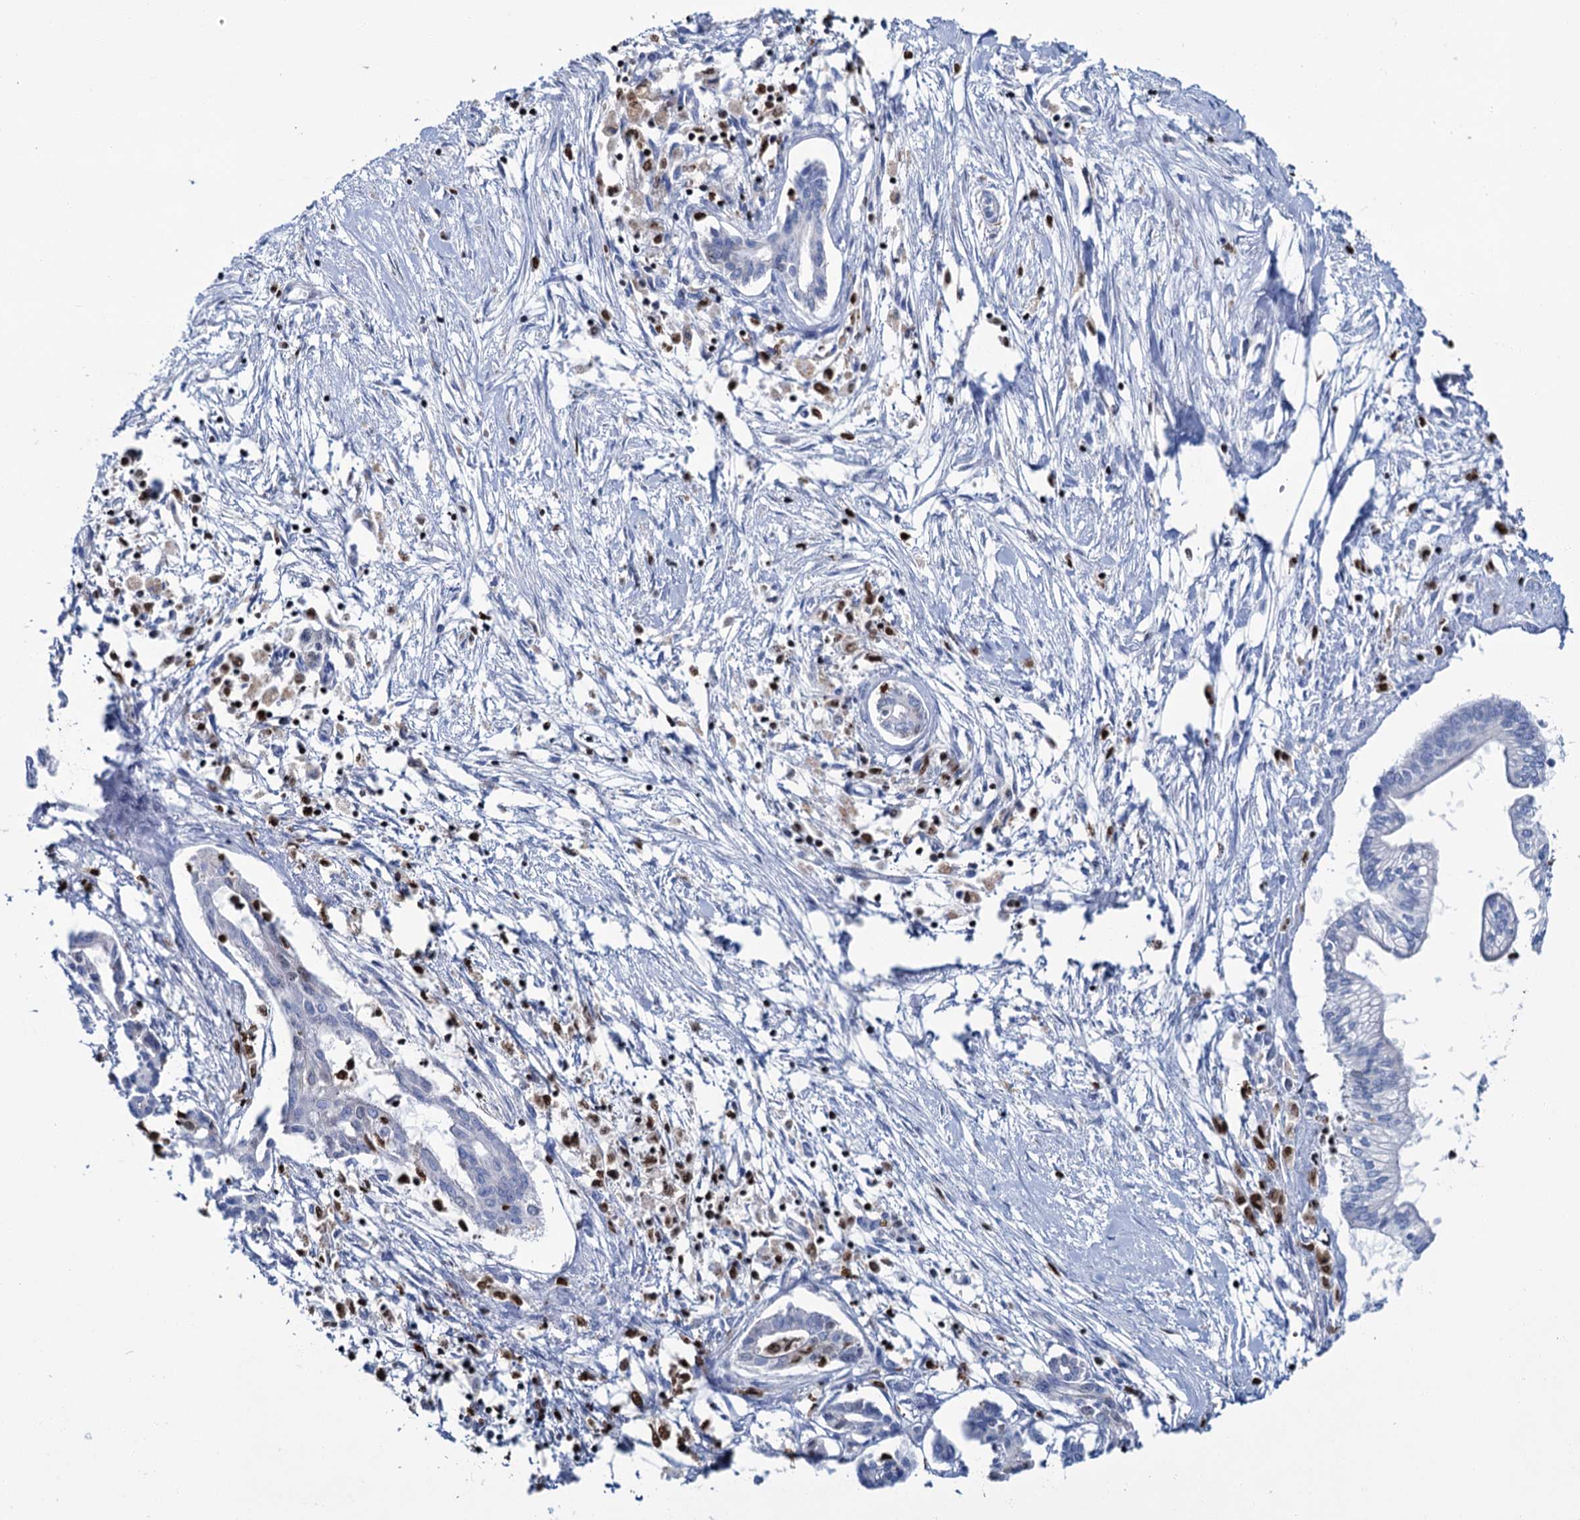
{"staining": {"intensity": "negative", "quantity": "none", "location": "none"}, "tissue": "pancreatic cancer", "cell_type": "Tumor cells", "image_type": "cancer", "snomed": [{"axis": "morphology", "description": "Adenocarcinoma, NOS"}, {"axis": "topography", "description": "Pancreas"}], "caption": "Pancreatic cancer was stained to show a protein in brown. There is no significant expression in tumor cells. (Brightfield microscopy of DAB (3,3'-diaminobenzidine) immunohistochemistry (IHC) at high magnification).", "gene": "CELF2", "patient": {"sex": "female", "age": 50}}